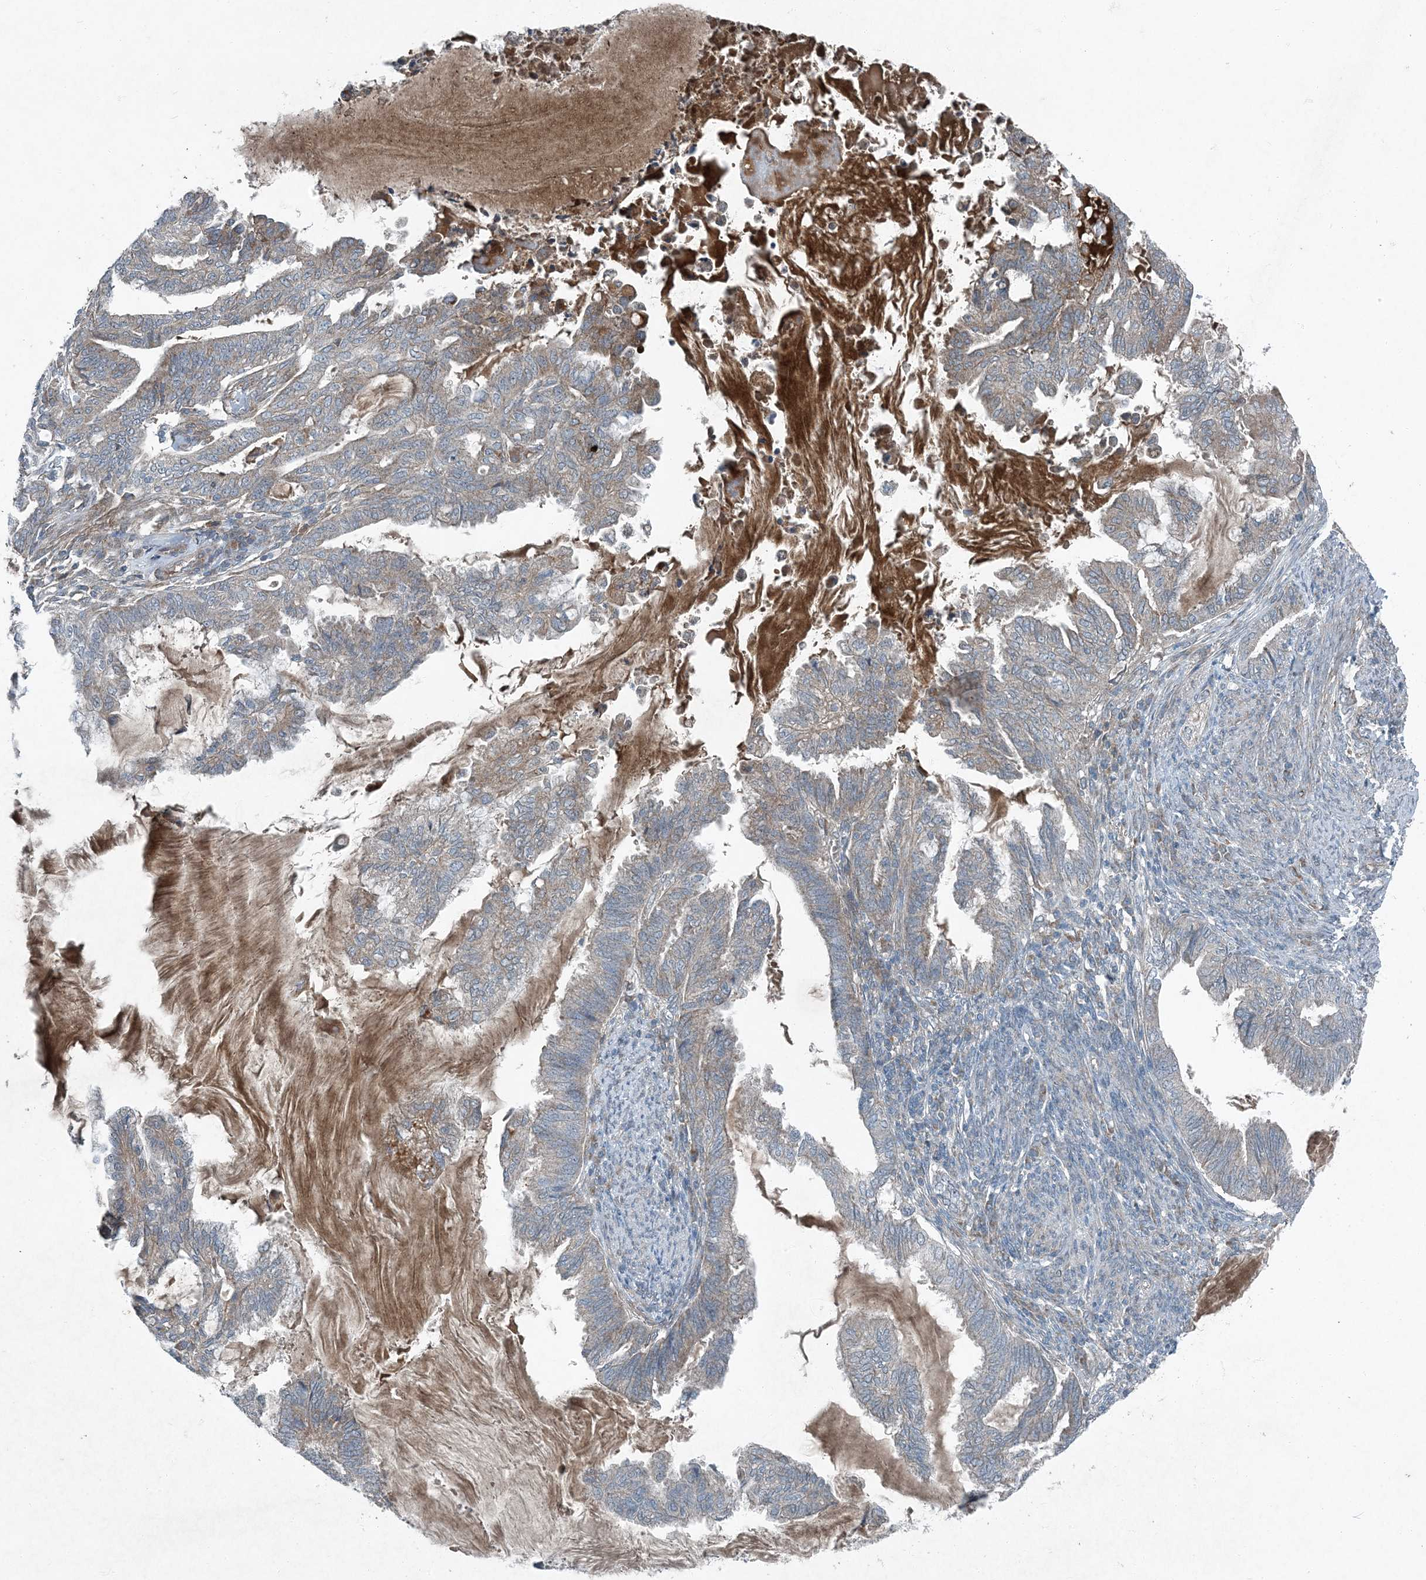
{"staining": {"intensity": "weak", "quantity": "<25%", "location": "cytoplasmic/membranous"}, "tissue": "endometrial cancer", "cell_type": "Tumor cells", "image_type": "cancer", "snomed": [{"axis": "morphology", "description": "Adenocarcinoma, NOS"}, {"axis": "topography", "description": "Endometrium"}], "caption": "A high-resolution micrograph shows IHC staining of endometrial cancer, which displays no significant staining in tumor cells.", "gene": "APOM", "patient": {"sex": "female", "age": 86}}